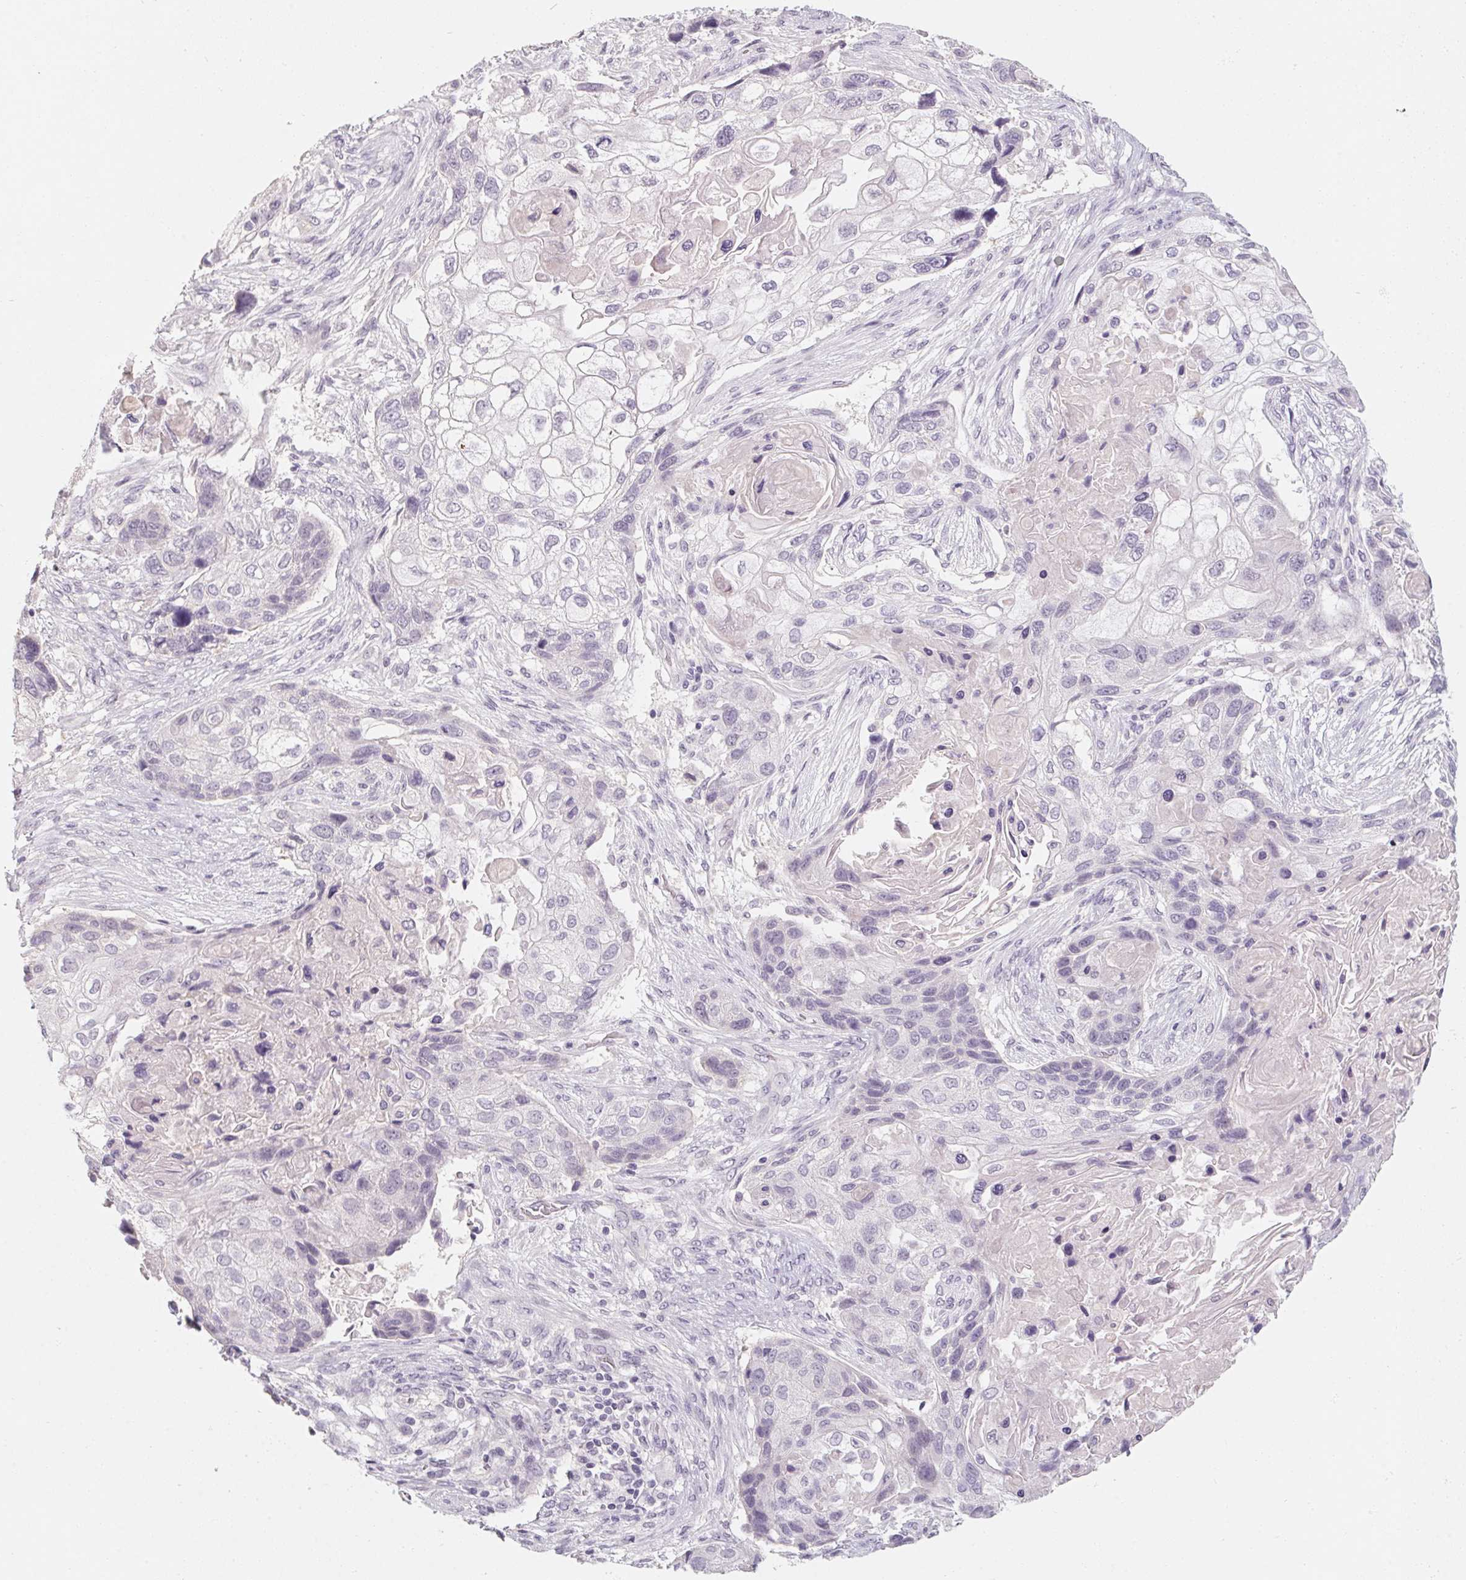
{"staining": {"intensity": "negative", "quantity": "none", "location": "none"}, "tissue": "lung cancer", "cell_type": "Tumor cells", "image_type": "cancer", "snomed": [{"axis": "morphology", "description": "Squamous cell carcinoma, NOS"}, {"axis": "topography", "description": "Lung"}], "caption": "Lung cancer (squamous cell carcinoma) was stained to show a protein in brown. There is no significant expression in tumor cells.", "gene": "CAPZA3", "patient": {"sex": "male", "age": 69}}